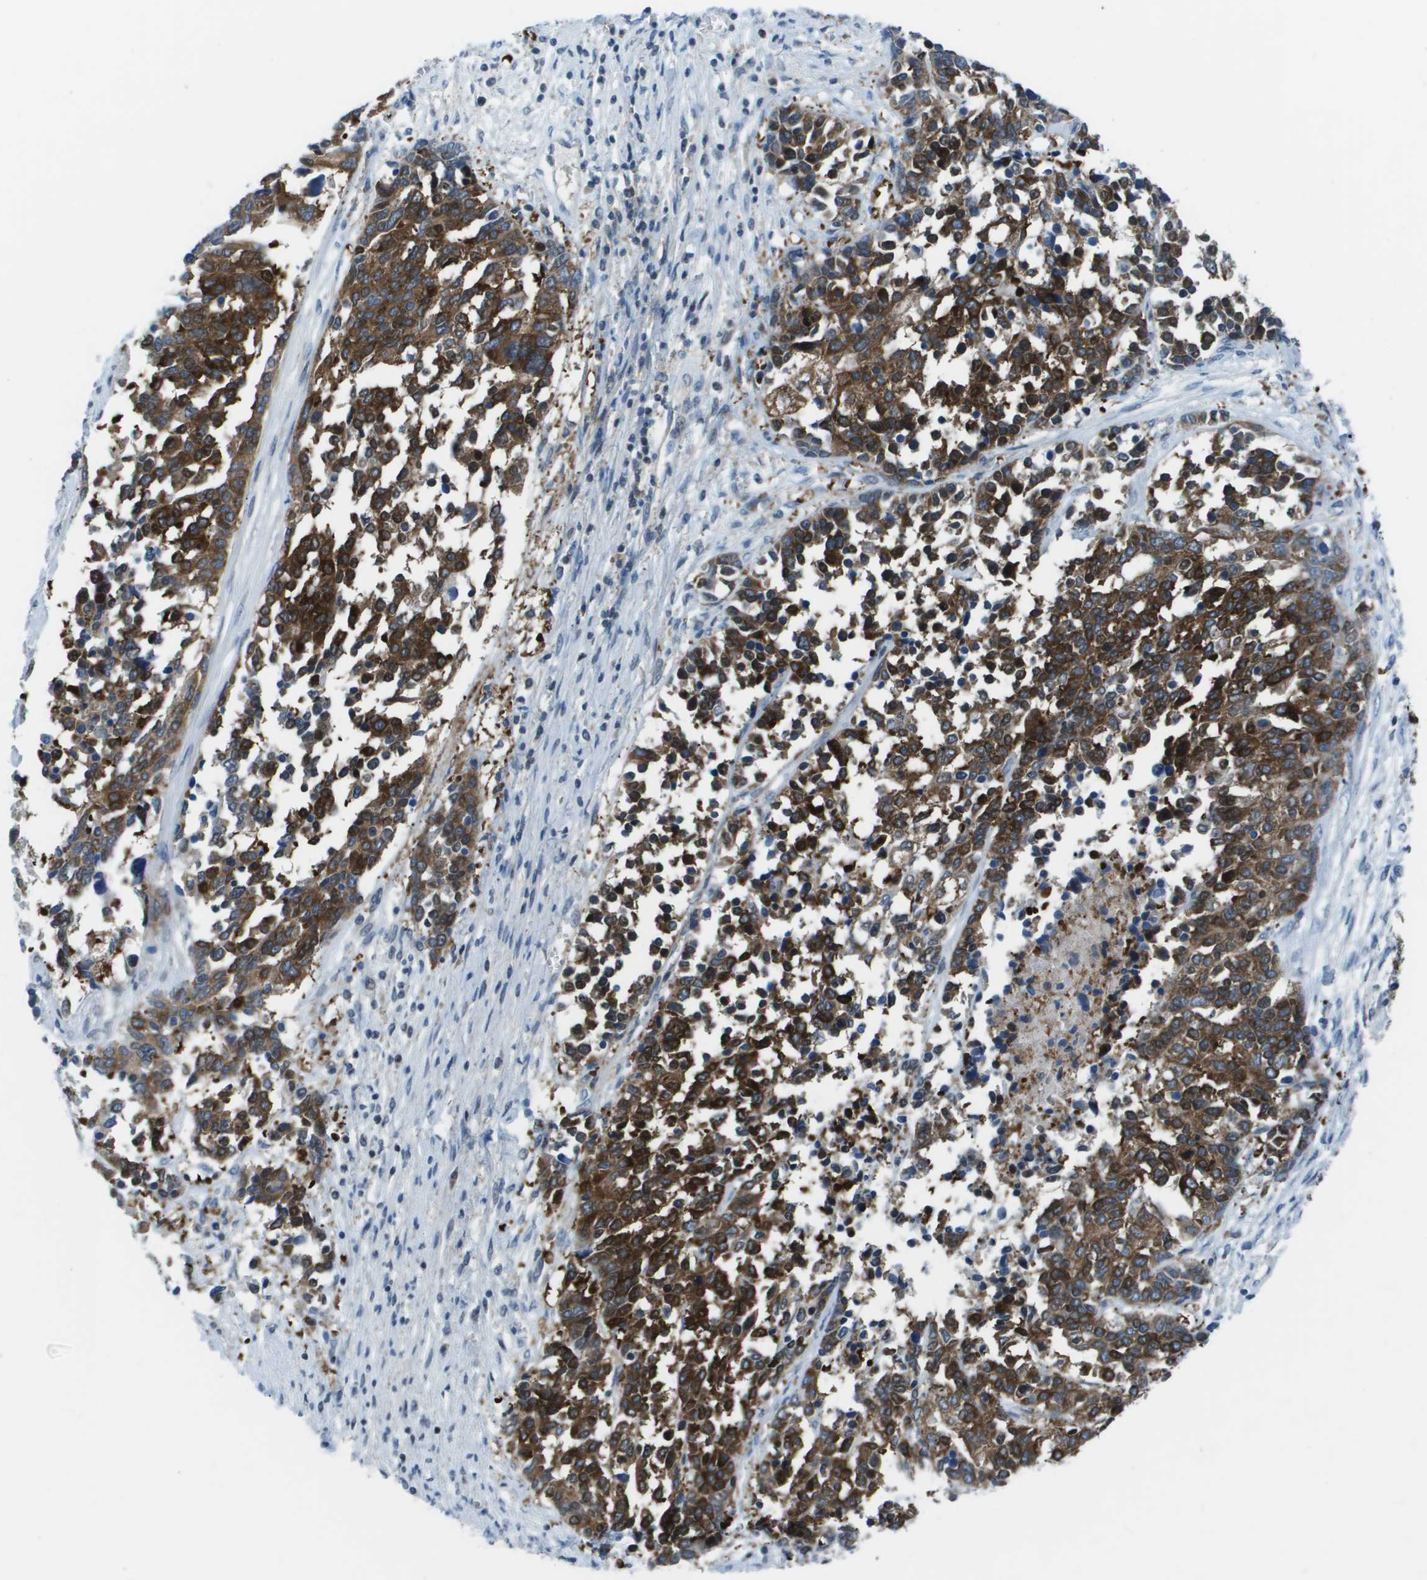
{"staining": {"intensity": "strong", "quantity": ">75%", "location": "cytoplasmic/membranous"}, "tissue": "ovarian cancer", "cell_type": "Tumor cells", "image_type": "cancer", "snomed": [{"axis": "morphology", "description": "Cystadenocarcinoma, serous, NOS"}, {"axis": "topography", "description": "Ovary"}], "caption": "Strong cytoplasmic/membranous expression is appreciated in approximately >75% of tumor cells in serous cystadenocarcinoma (ovarian).", "gene": "STIP1", "patient": {"sex": "female", "age": 44}}